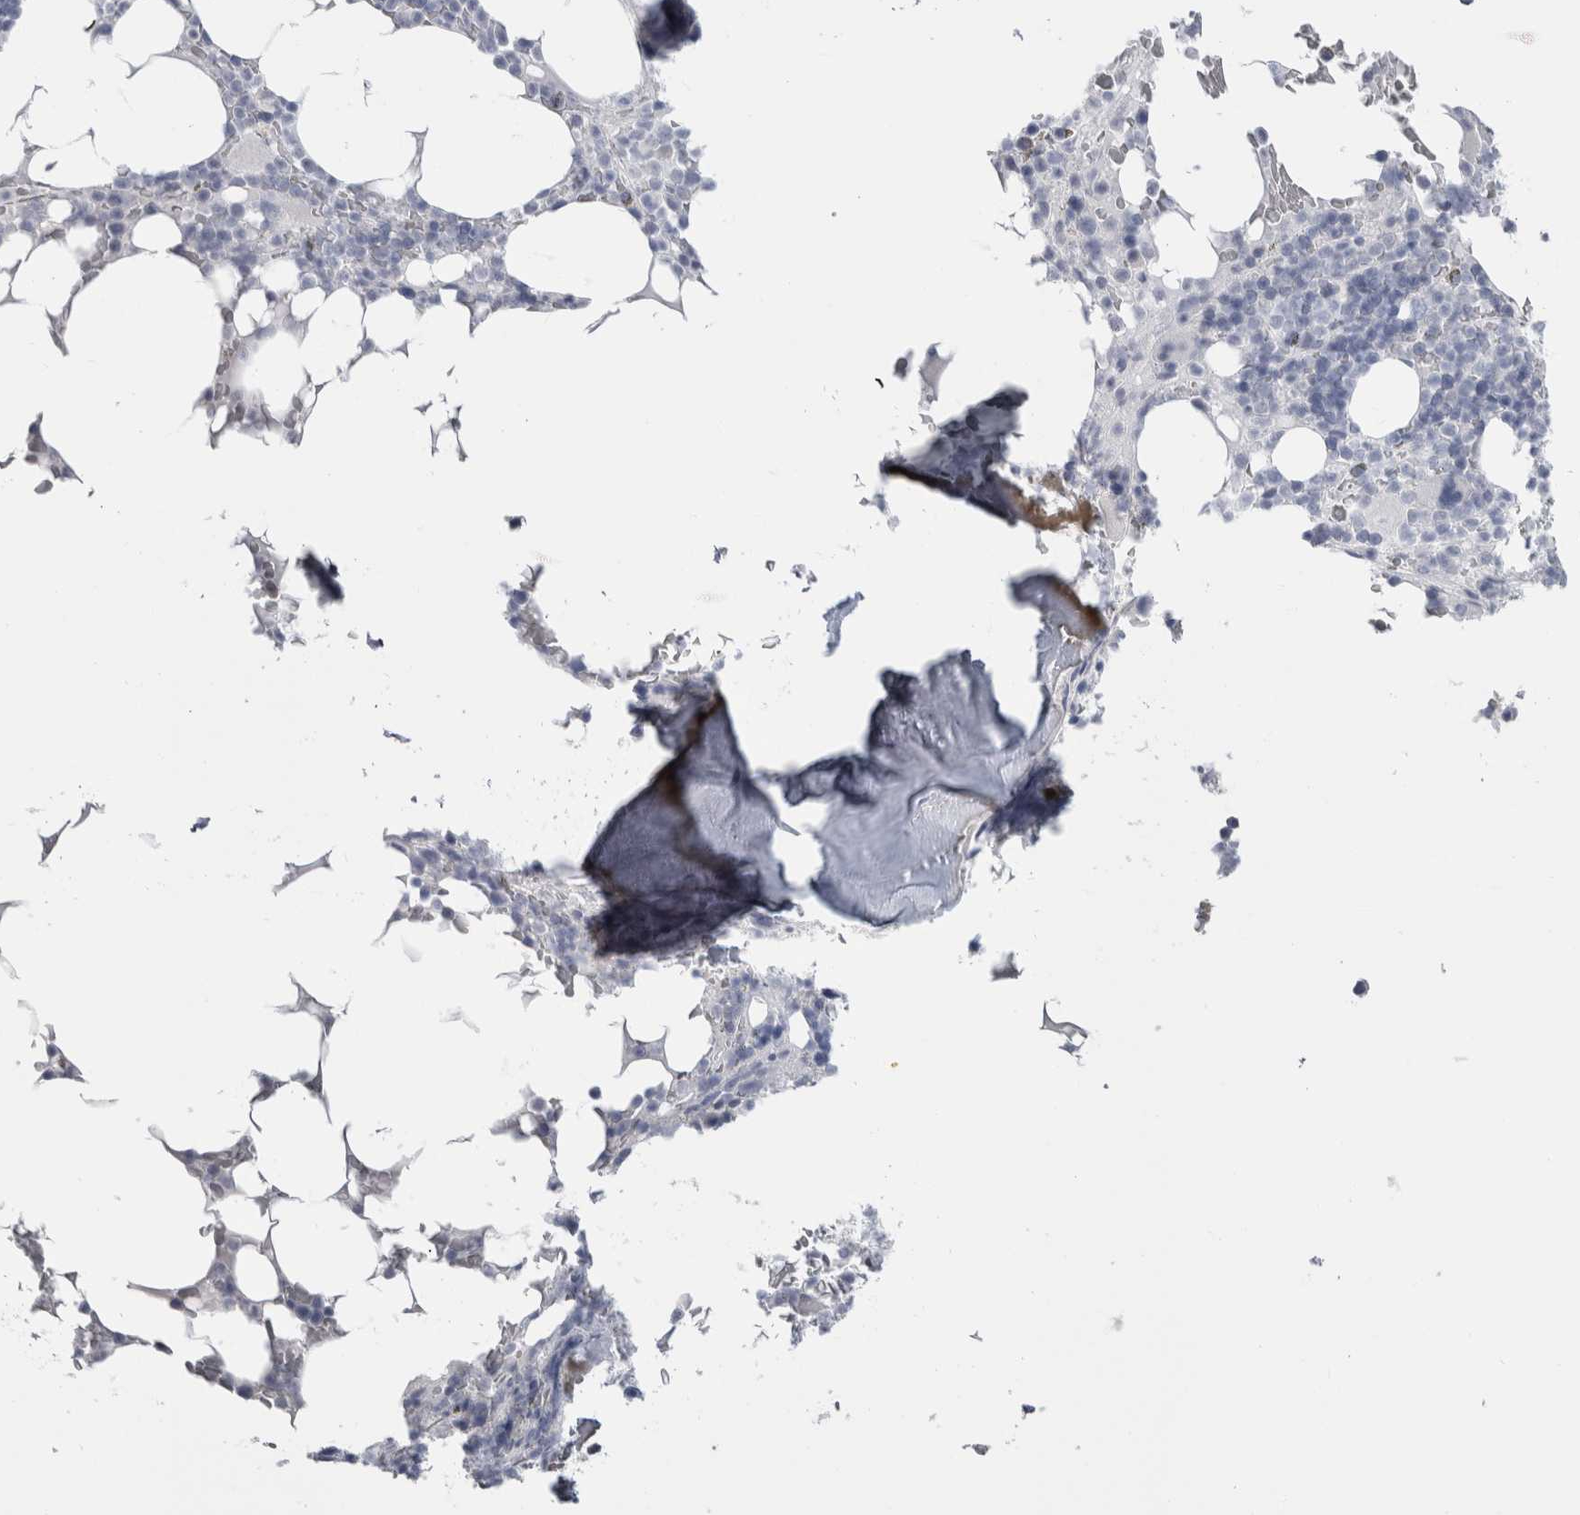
{"staining": {"intensity": "negative", "quantity": "none", "location": "none"}, "tissue": "bone marrow", "cell_type": "Hematopoietic cells", "image_type": "normal", "snomed": [{"axis": "morphology", "description": "Normal tissue, NOS"}, {"axis": "topography", "description": "Bone marrow"}], "caption": "Bone marrow stained for a protein using immunohistochemistry shows no staining hematopoietic cells.", "gene": "MSMB", "patient": {"sex": "male", "age": 58}}